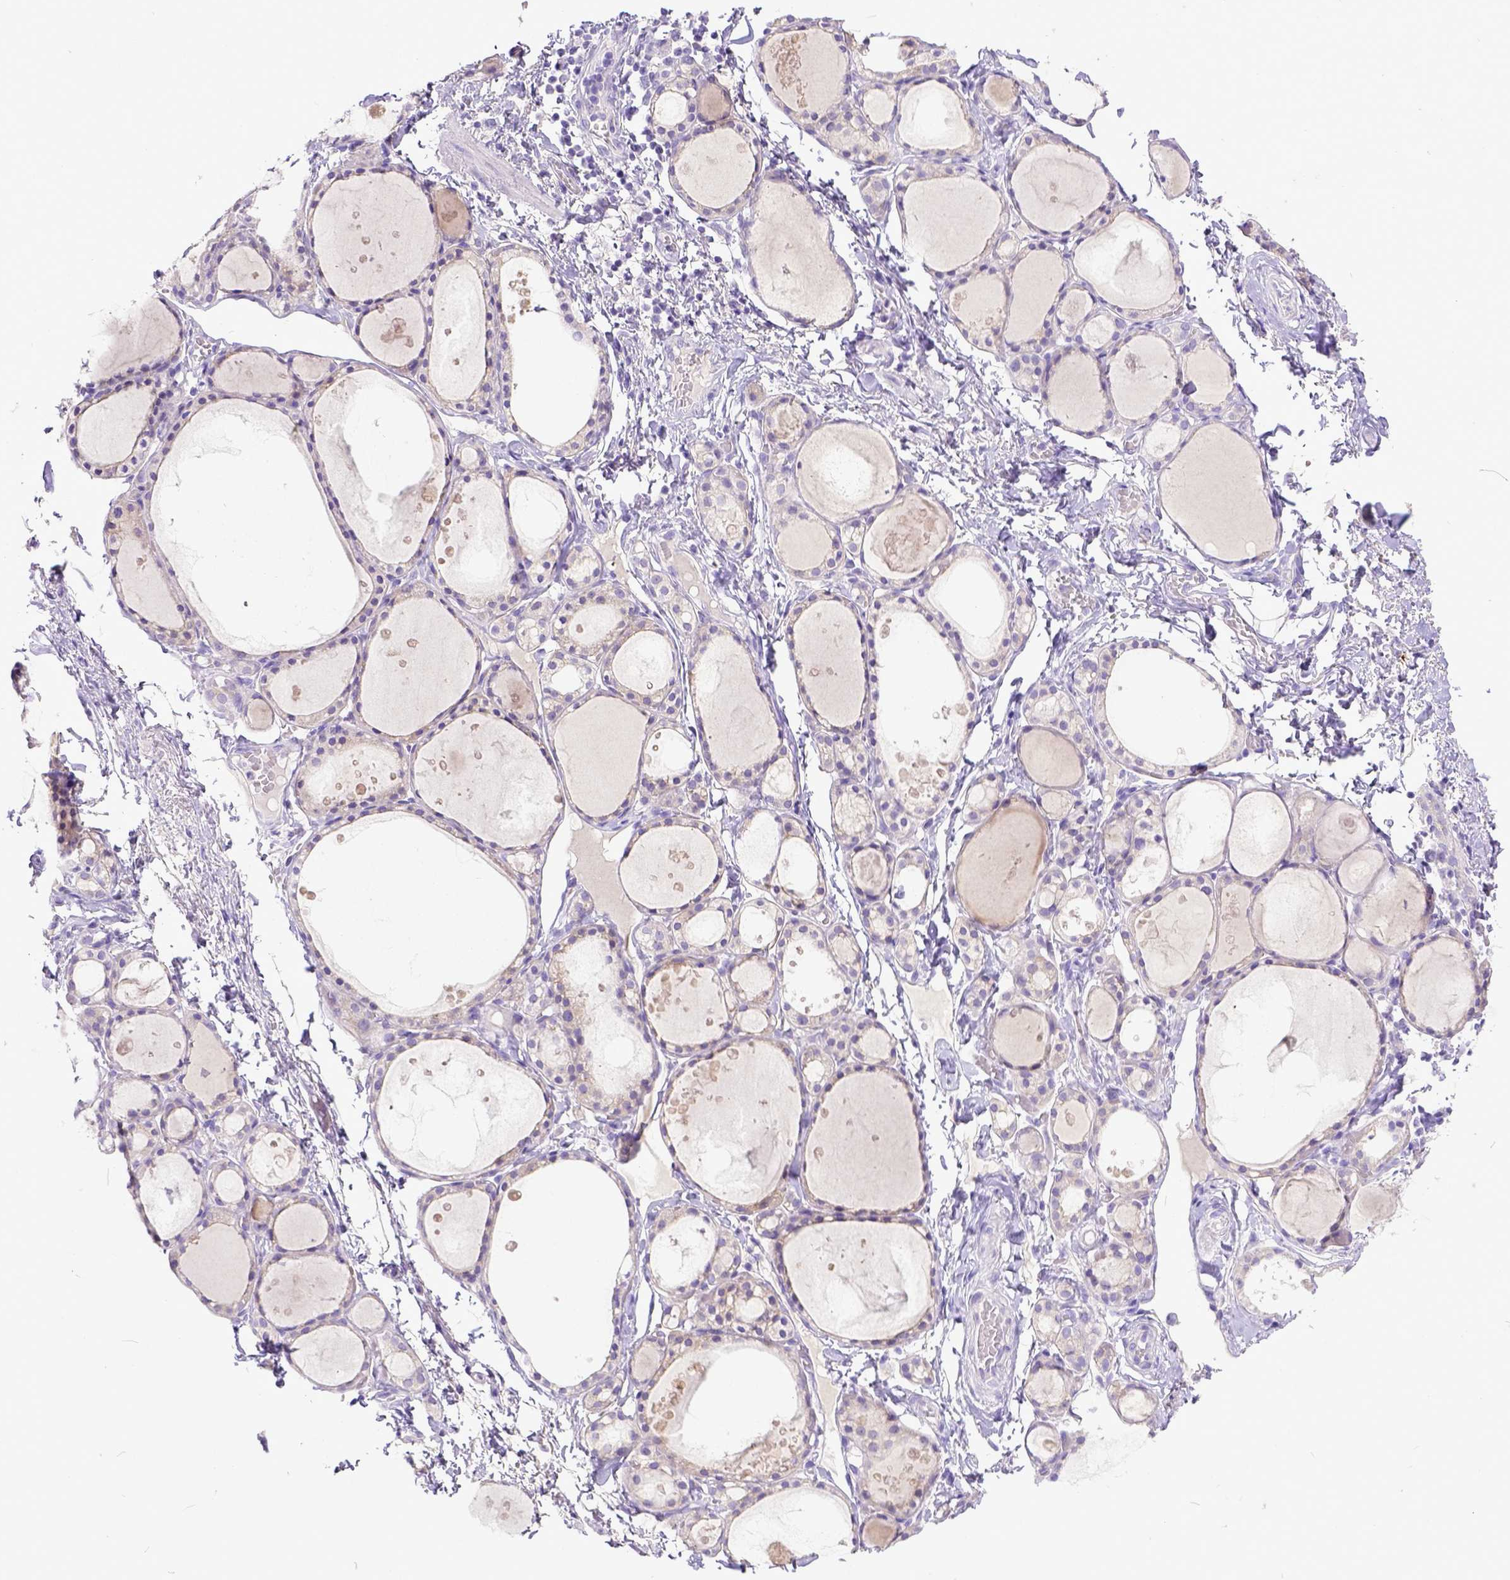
{"staining": {"intensity": "negative", "quantity": "none", "location": "none"}, "tissue": "thyroid gland", "cell_type": "Glandular cells", "image_type": "normal", "snomed": [{"axis": "morphology", "description": "Normal tissue, NOS"}, {"axis": "topography", "description": "Thyroid gland"}], "caption": "Image shows no significant protein expression in glandular cells of benign thyroid gland. The staining is performed using DAB brown chromogen with nuclei counter-stained in using hematoxylin.", "gene": "KIT", "patient": {"sex": "male", "age": 68}}